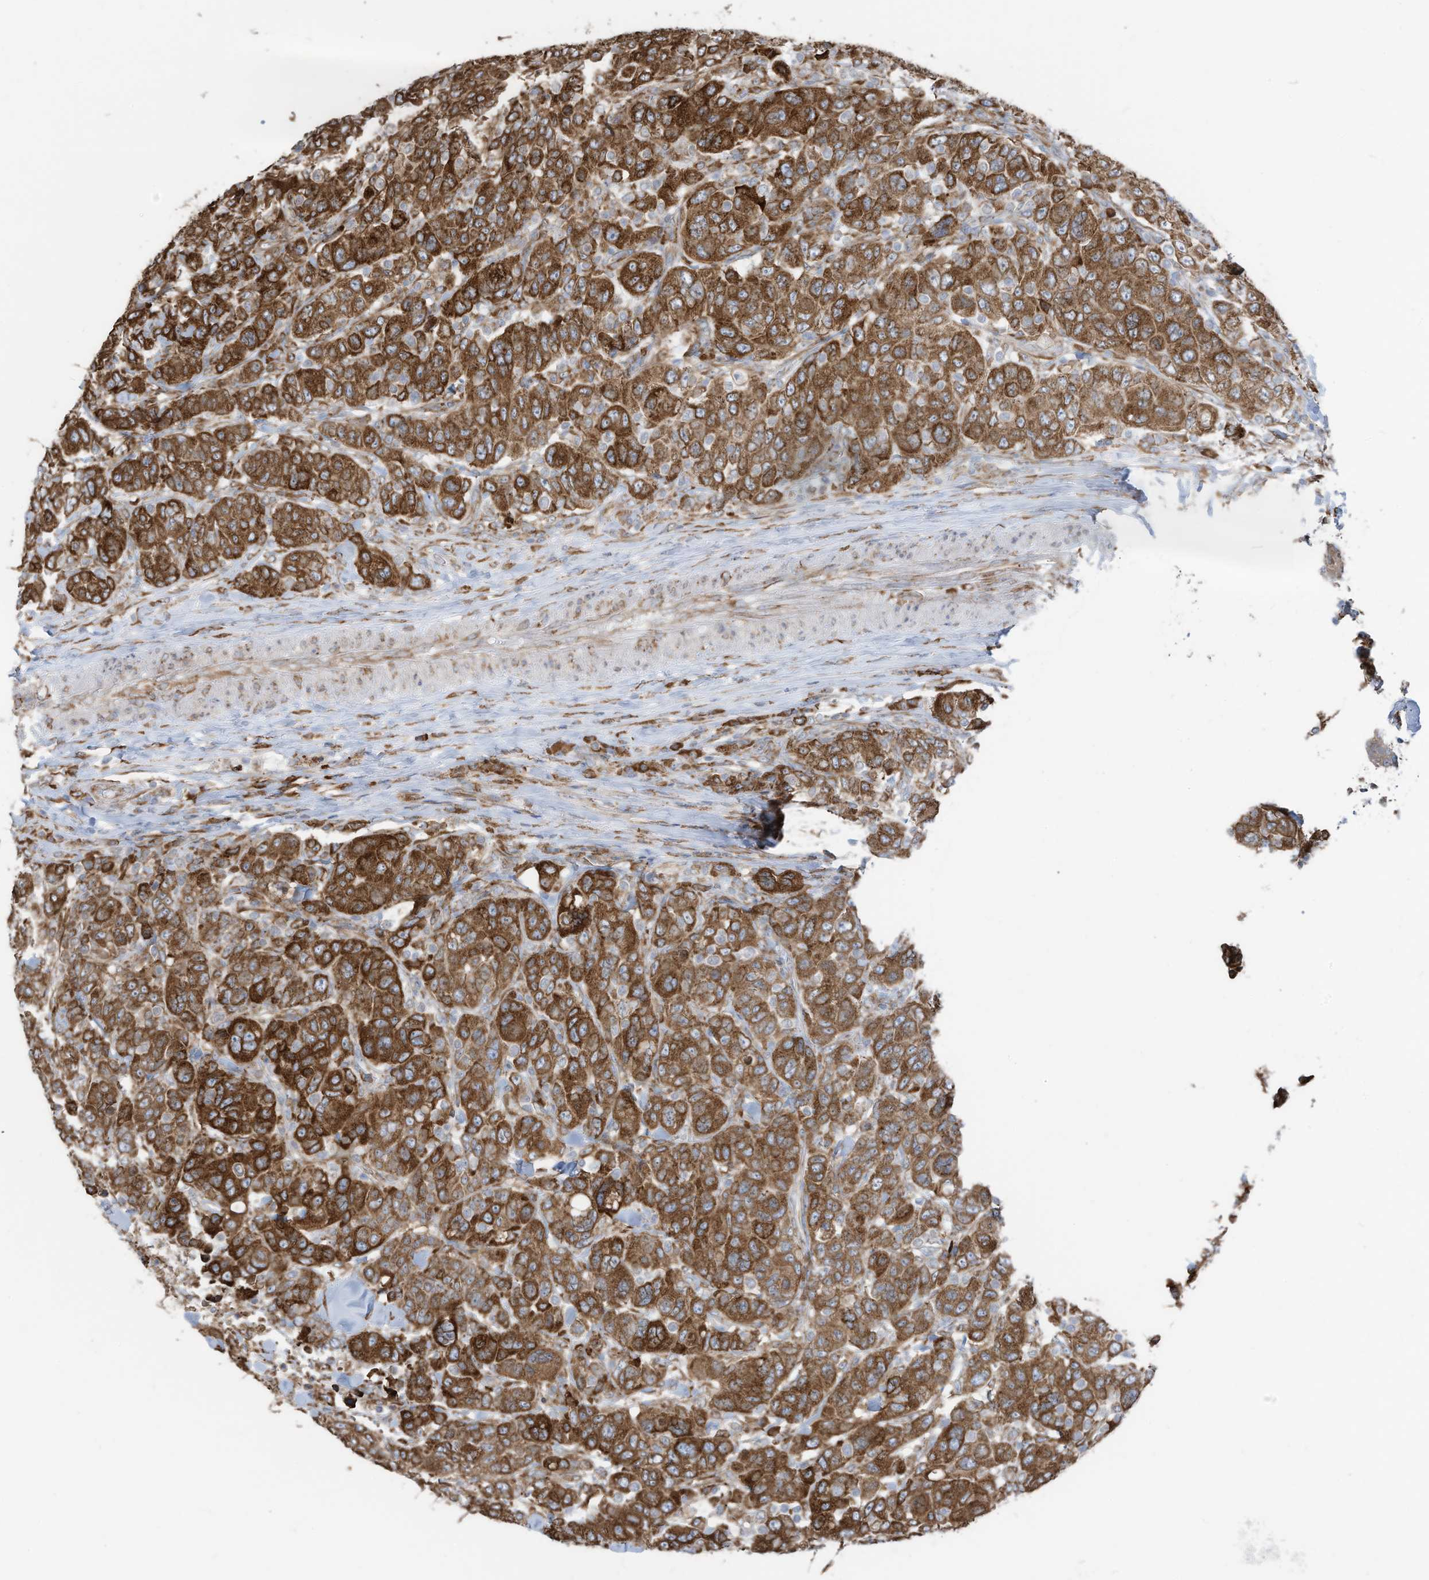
{"staining": {"intensity": "strong", "quantity": ">75%", "location": "cytoplasmic/membranous"}, "tissue": "breast cancer", "cell_type": "Tumor cells", "image_type": "cancer", "snomed": [{"axis": "morphology", "description": "Duct carcinoma"}, {"axis": "topography", "description": "Breast"}], "caption": "A histopathology image of human breast cancer (intraductal carcinoma) stained for a protein reveals strong cytoplasmic/membranous brown staining in tumor cells.", "gene": "ZNF354C", "patient": {"sex": "female", "age": 37}}